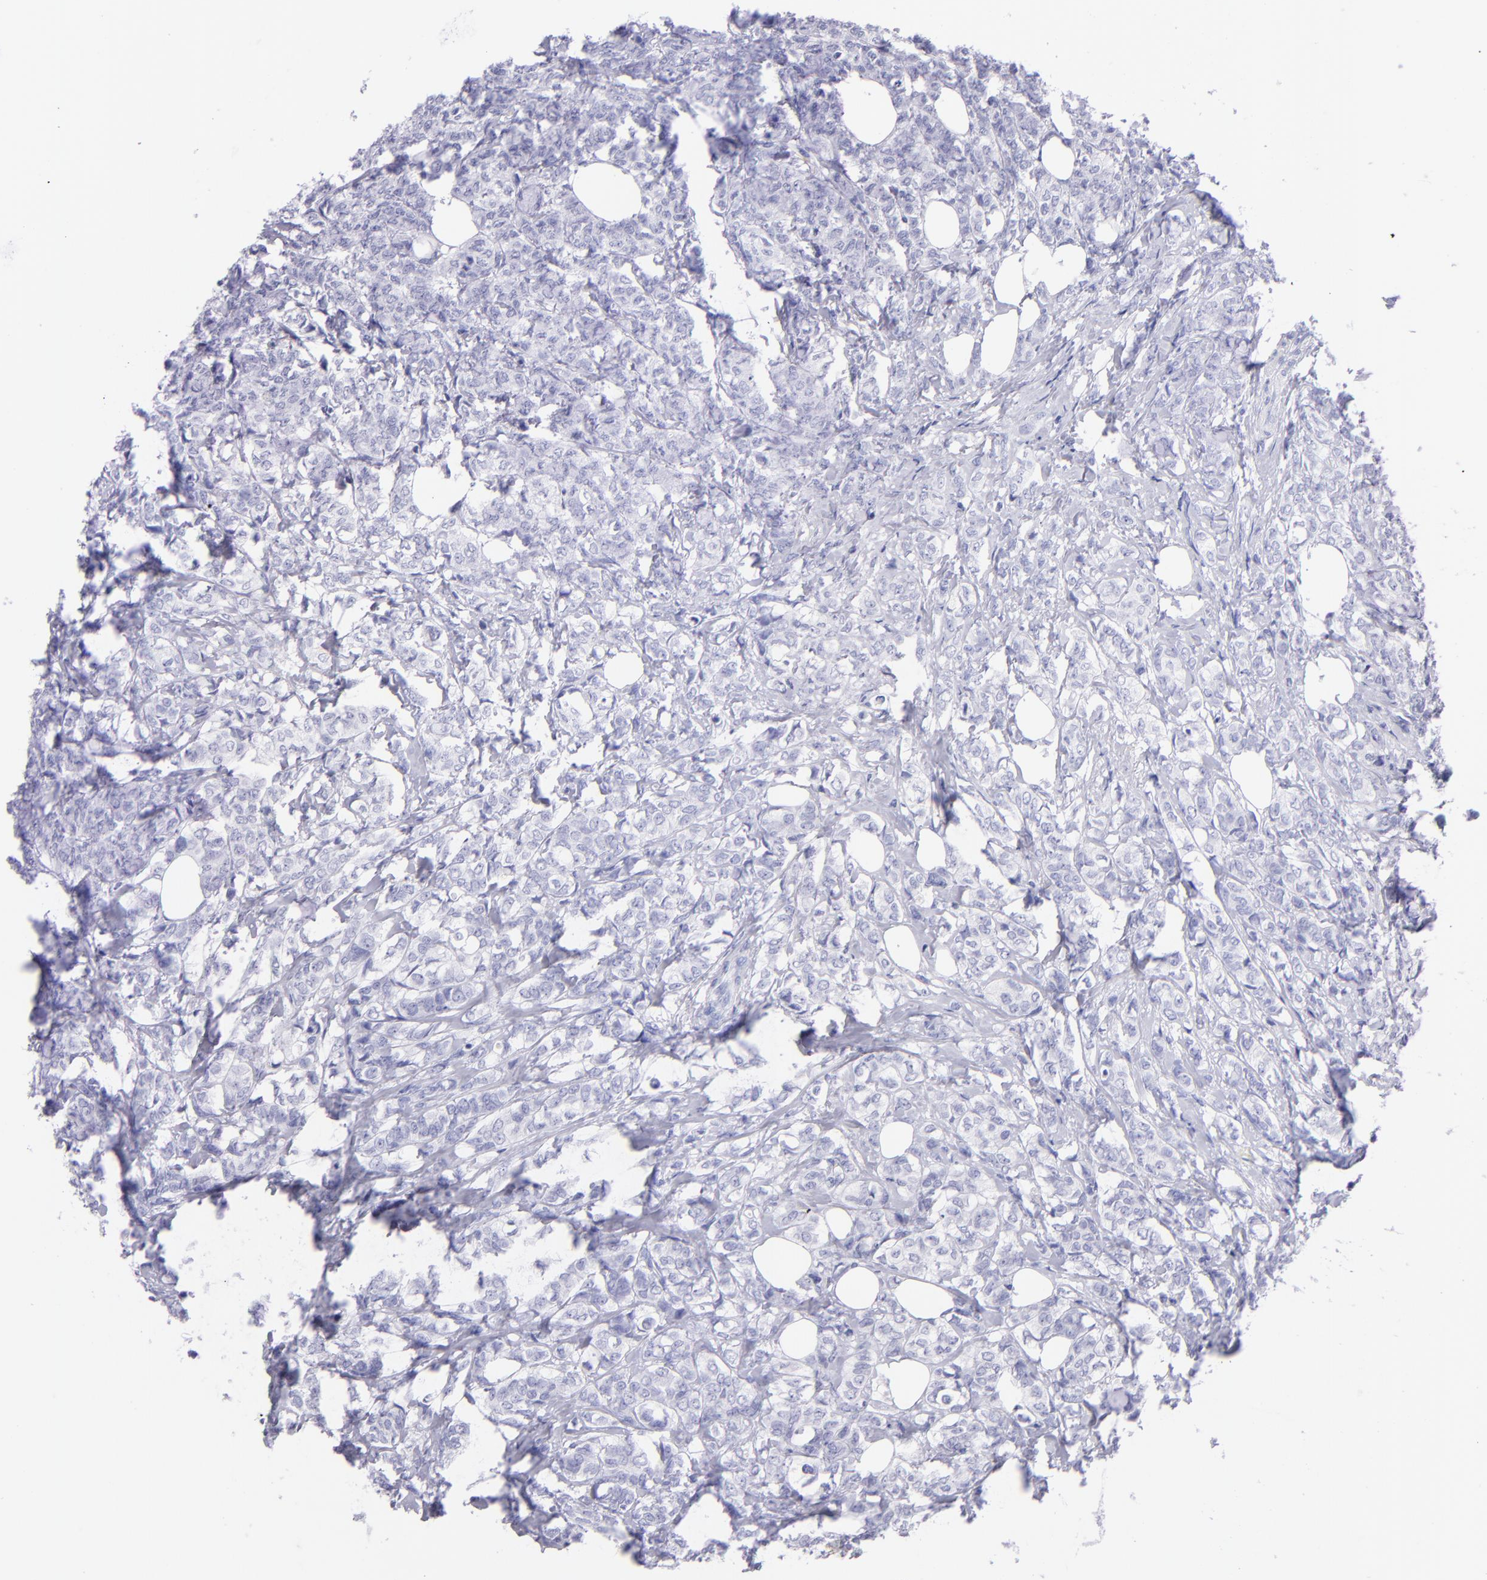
{"staining": {"intensity": "negative", "quantity": "none", "location": "none"}, "tissue": "breast cancer", "cell_type": "Tumor cells", "image_type": "cancer", "snomed": [{"axis": "morphology", "description": "Lobular carcinoma"}, {"axis": "topography", "description": "Breast"}], "caption": "Immunohistochemistry (IHC) histopathology image of breast lobular carcinoma stained for a protein (brown), which shows no staining in tumor cells. (DAB (3,3'-diaminobenzidine) immunohistochemistry visualized using brightfield microscopy, high magnification).", "gene": "CNP", "patient": {"sex": "female", "age": 60}}